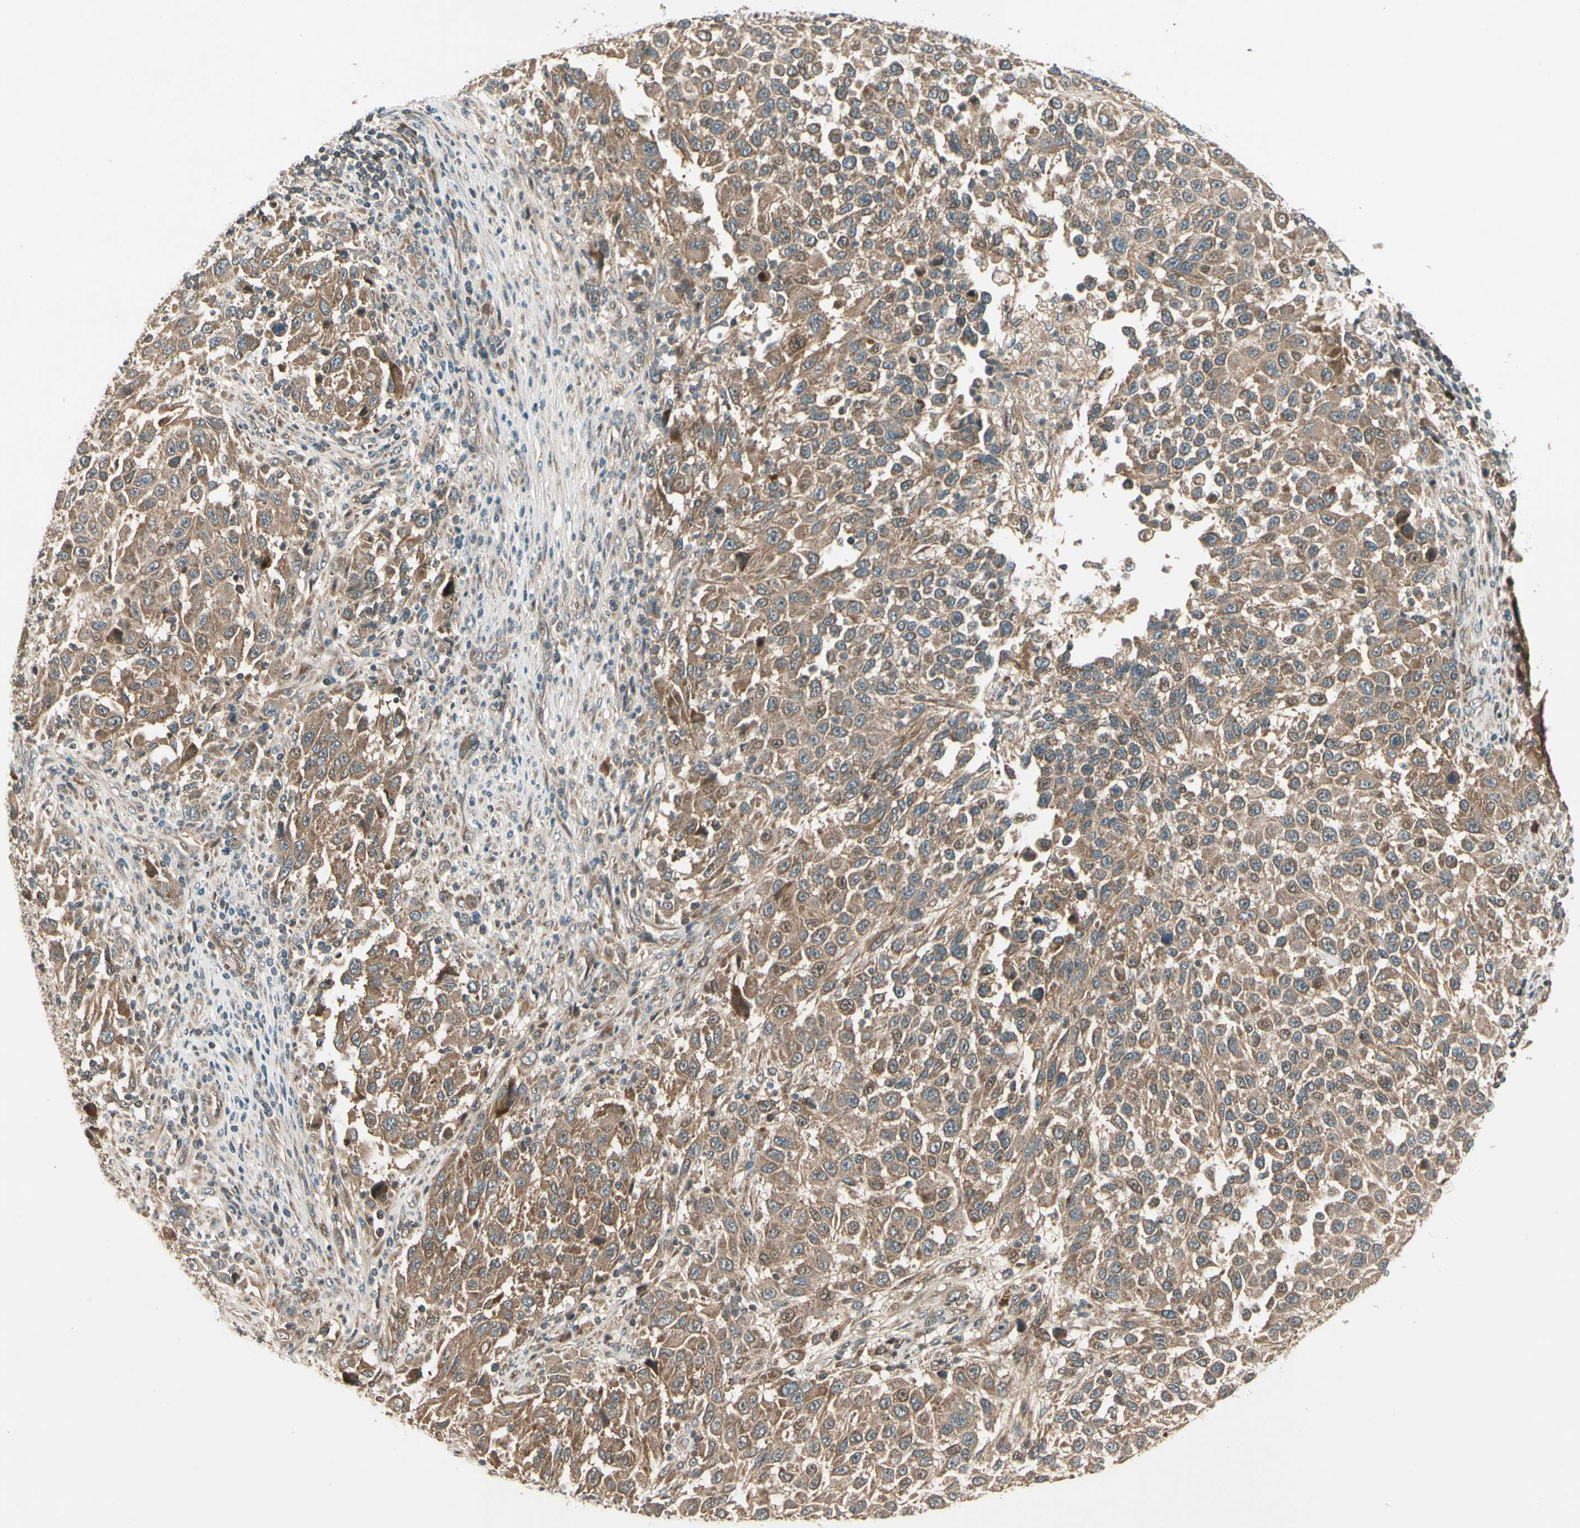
{"staining": {"intensity": "moderate", "quantity": ">75%", "location": "cytoplasmic/membranous"}, "tissue": "melanoma", "cell_type": "Tumor cells", "image_type": "cancer", "snomed": [{"axis": "morphology", "description": "Malignant melanoma, Metastatic site"}, {"axis": "topography", "description": "Lymph node"}], "caption": "Immunohistochemistry micrograph of human malignant melanoma (metastatic site) stained for a protein (brown), which displays medium levels of moderate cytoplasmic/membranous staining in approximately >75% of tumor cells.", "gene": "ACVR1C", "patient": {"sex": "male", "age": 61}}